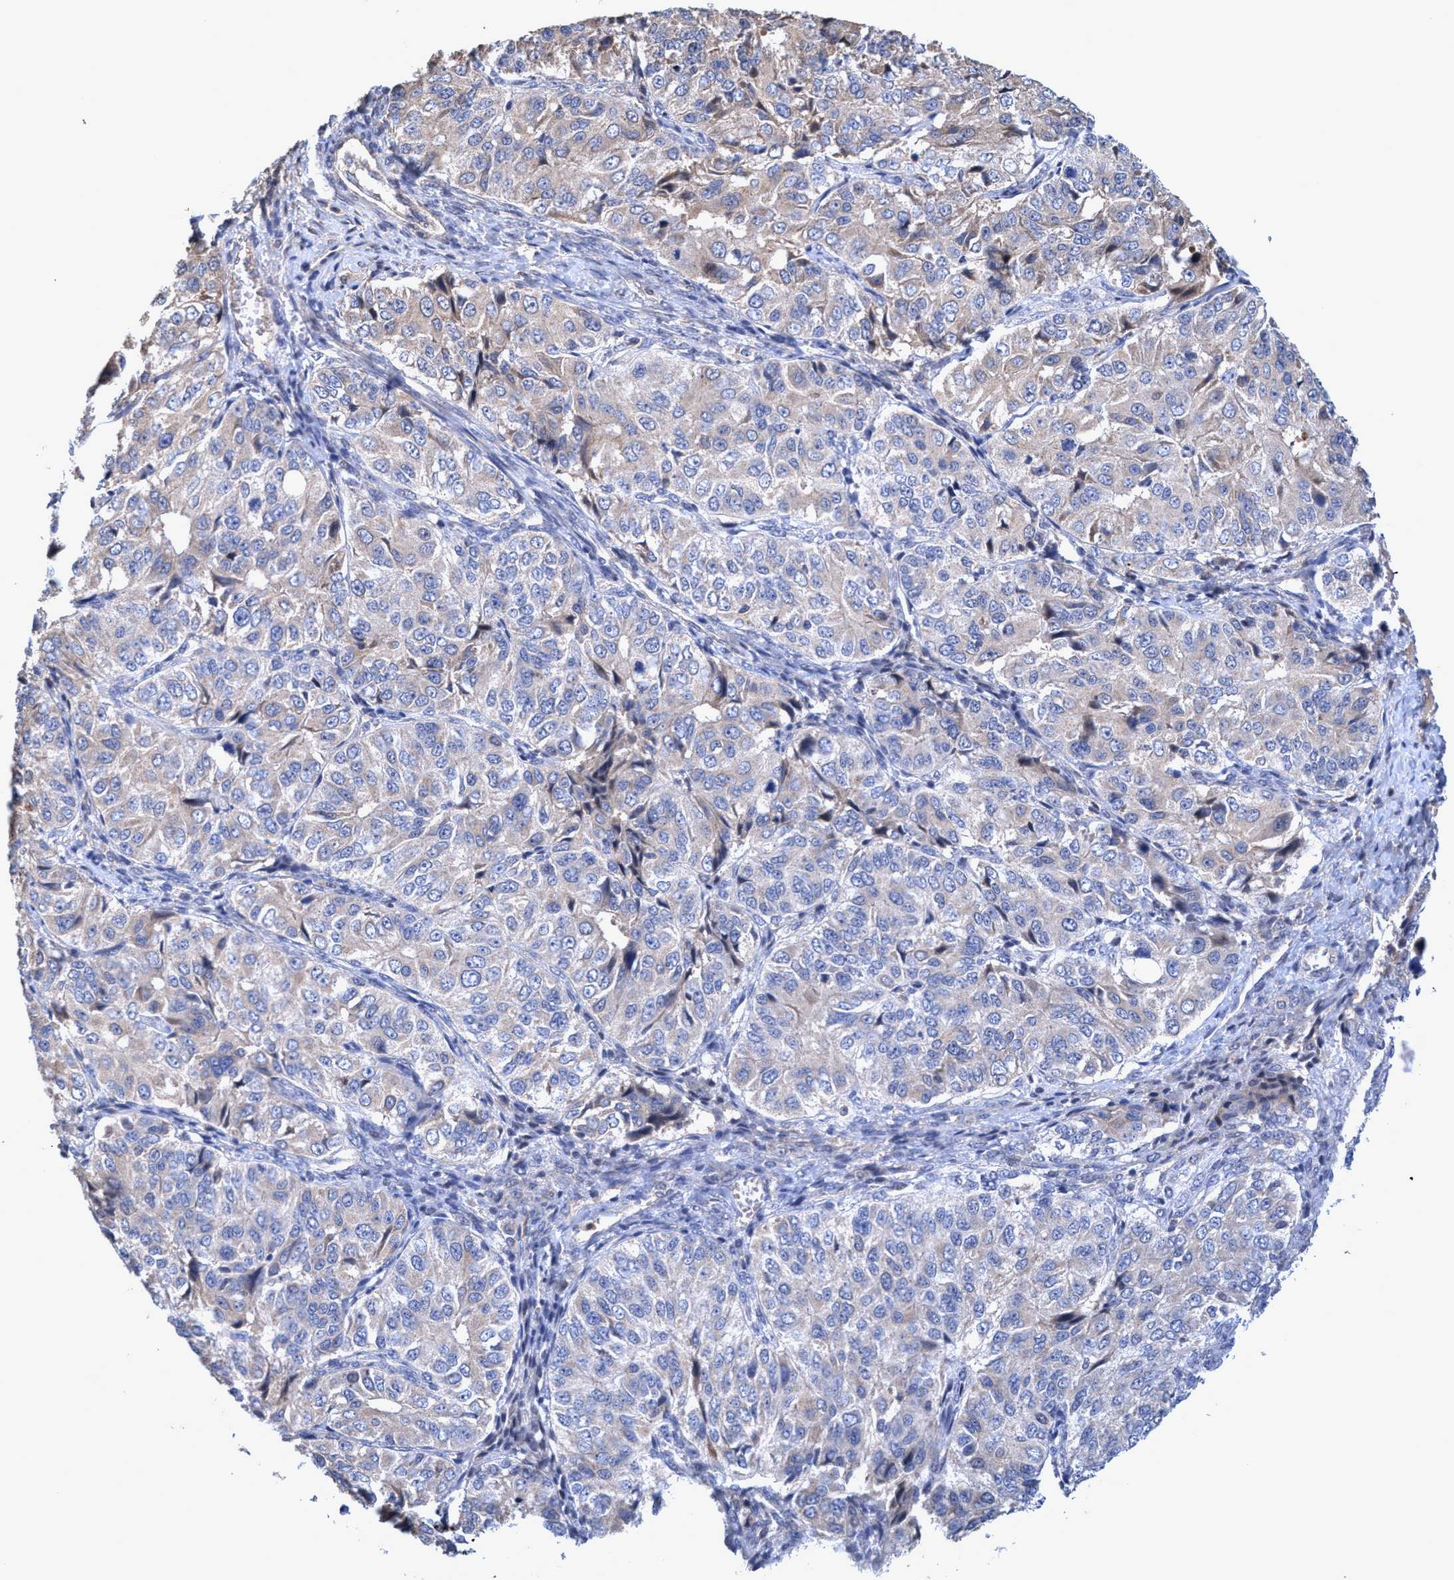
{"staining": {"intensity": "weak", "quantity": "<25%", "location": "cytoplasmic/membranous"}, "tissue": "ovarian cancer", "cell_type": "Tumor cells", "image_type": "cancer", "snomed": [{"axis": "morphology", "description": "Carcinoma, endometroid"}, {"axis": "topography", "description": "Ovary"}], "caption": "DAB immunohistochemical staining of human ovarian cancer demonstrates no significant positivity in tumor cells.", "gene": "ZNF677", "patient": {"sex": "female", "age": 51}}